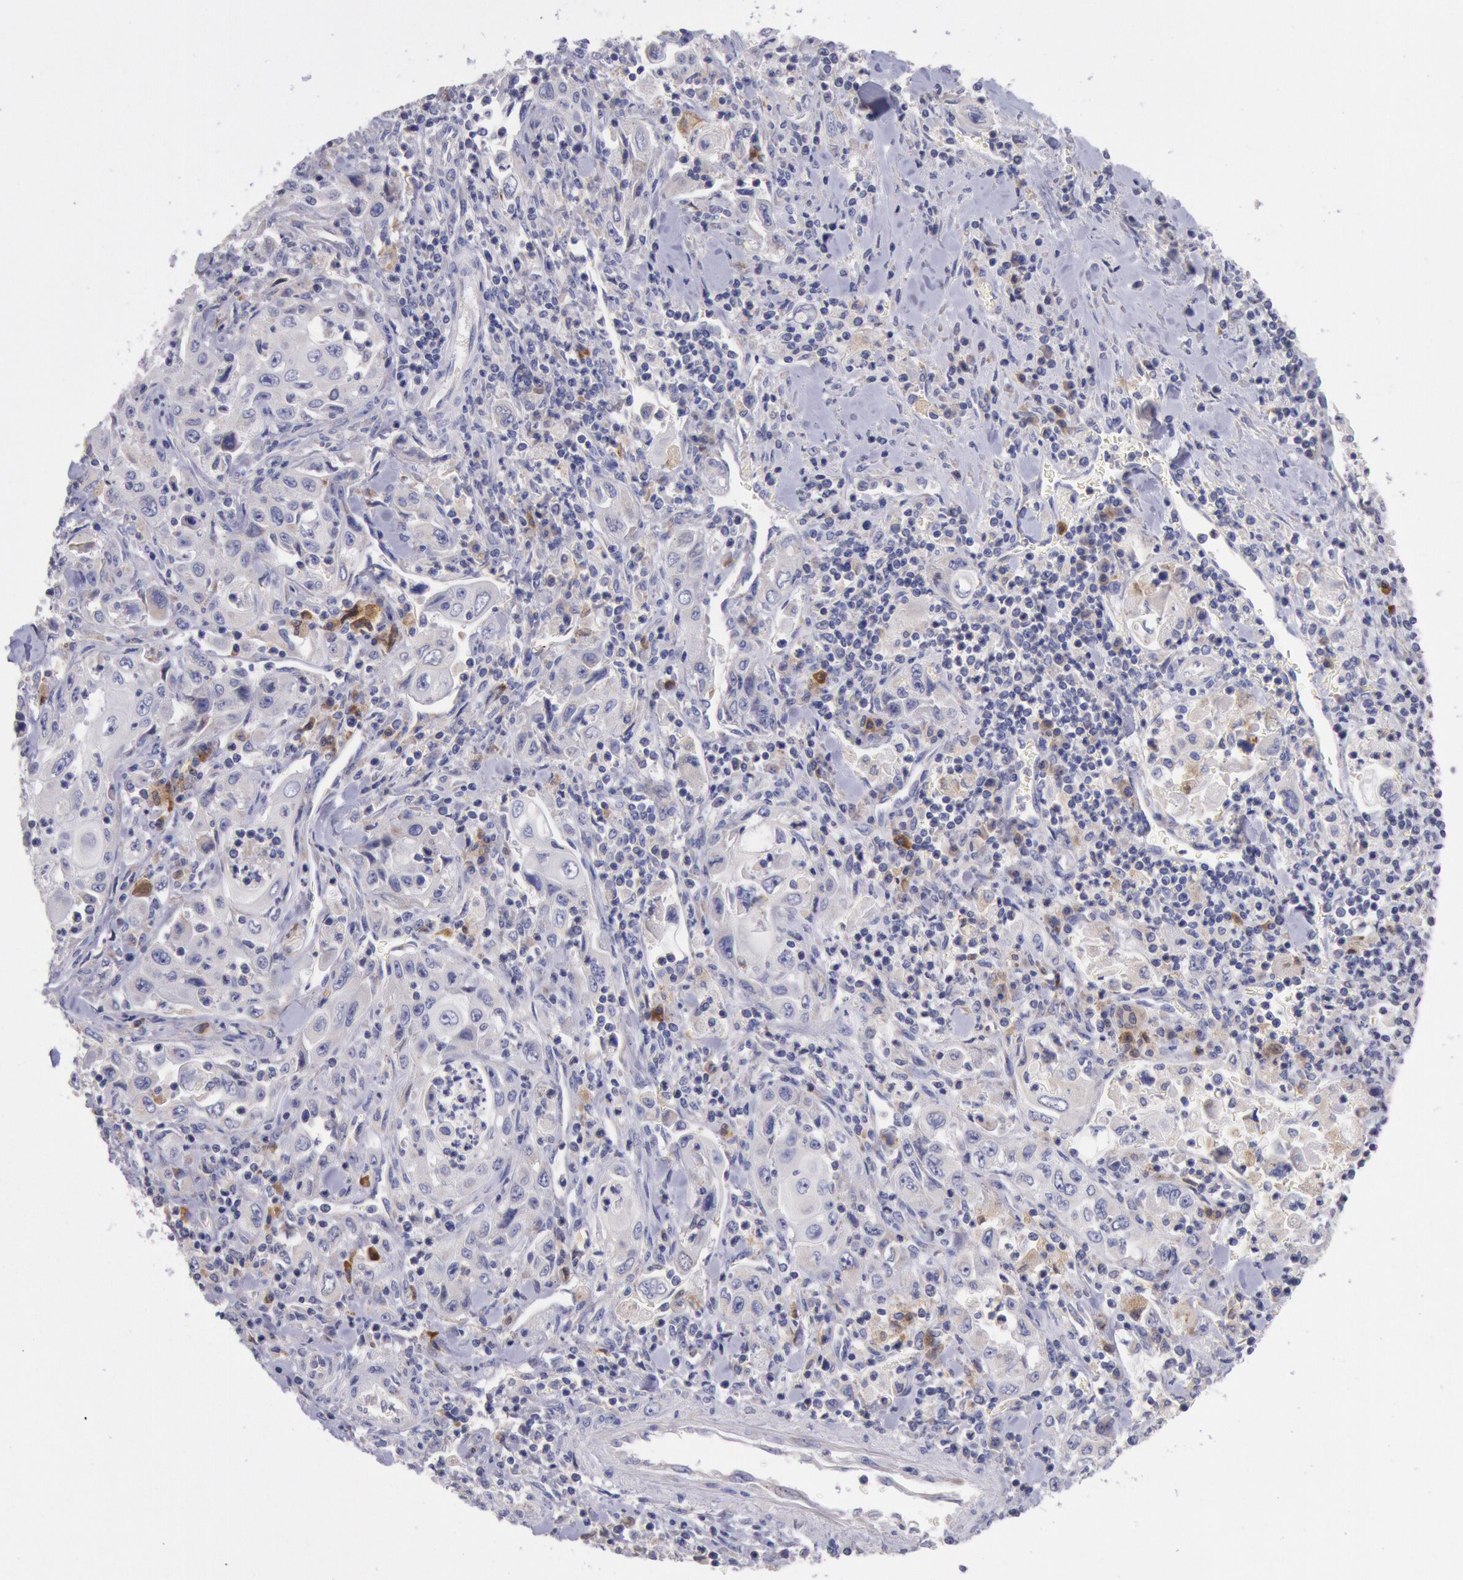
{"staining": {"intensity": "negative", "quantity": "none", "location": "none"}, "tissue": "pancreatic cancer", "cell_type": "Tumor cells", "image_type": "cancer", "snomed": [{"axis": "morphology", "description": "Adenocarcinoma, NOS"}, {"axis": "topography", "description": "Pancreas"}], "caption": "Tumor cells are negative for protein expression in human pancreatic cancer. (IHC, brightfield microscopy, high magnification).", "gene": "GAL3ST1", "patient": {"sex": "male", "age": 70}}